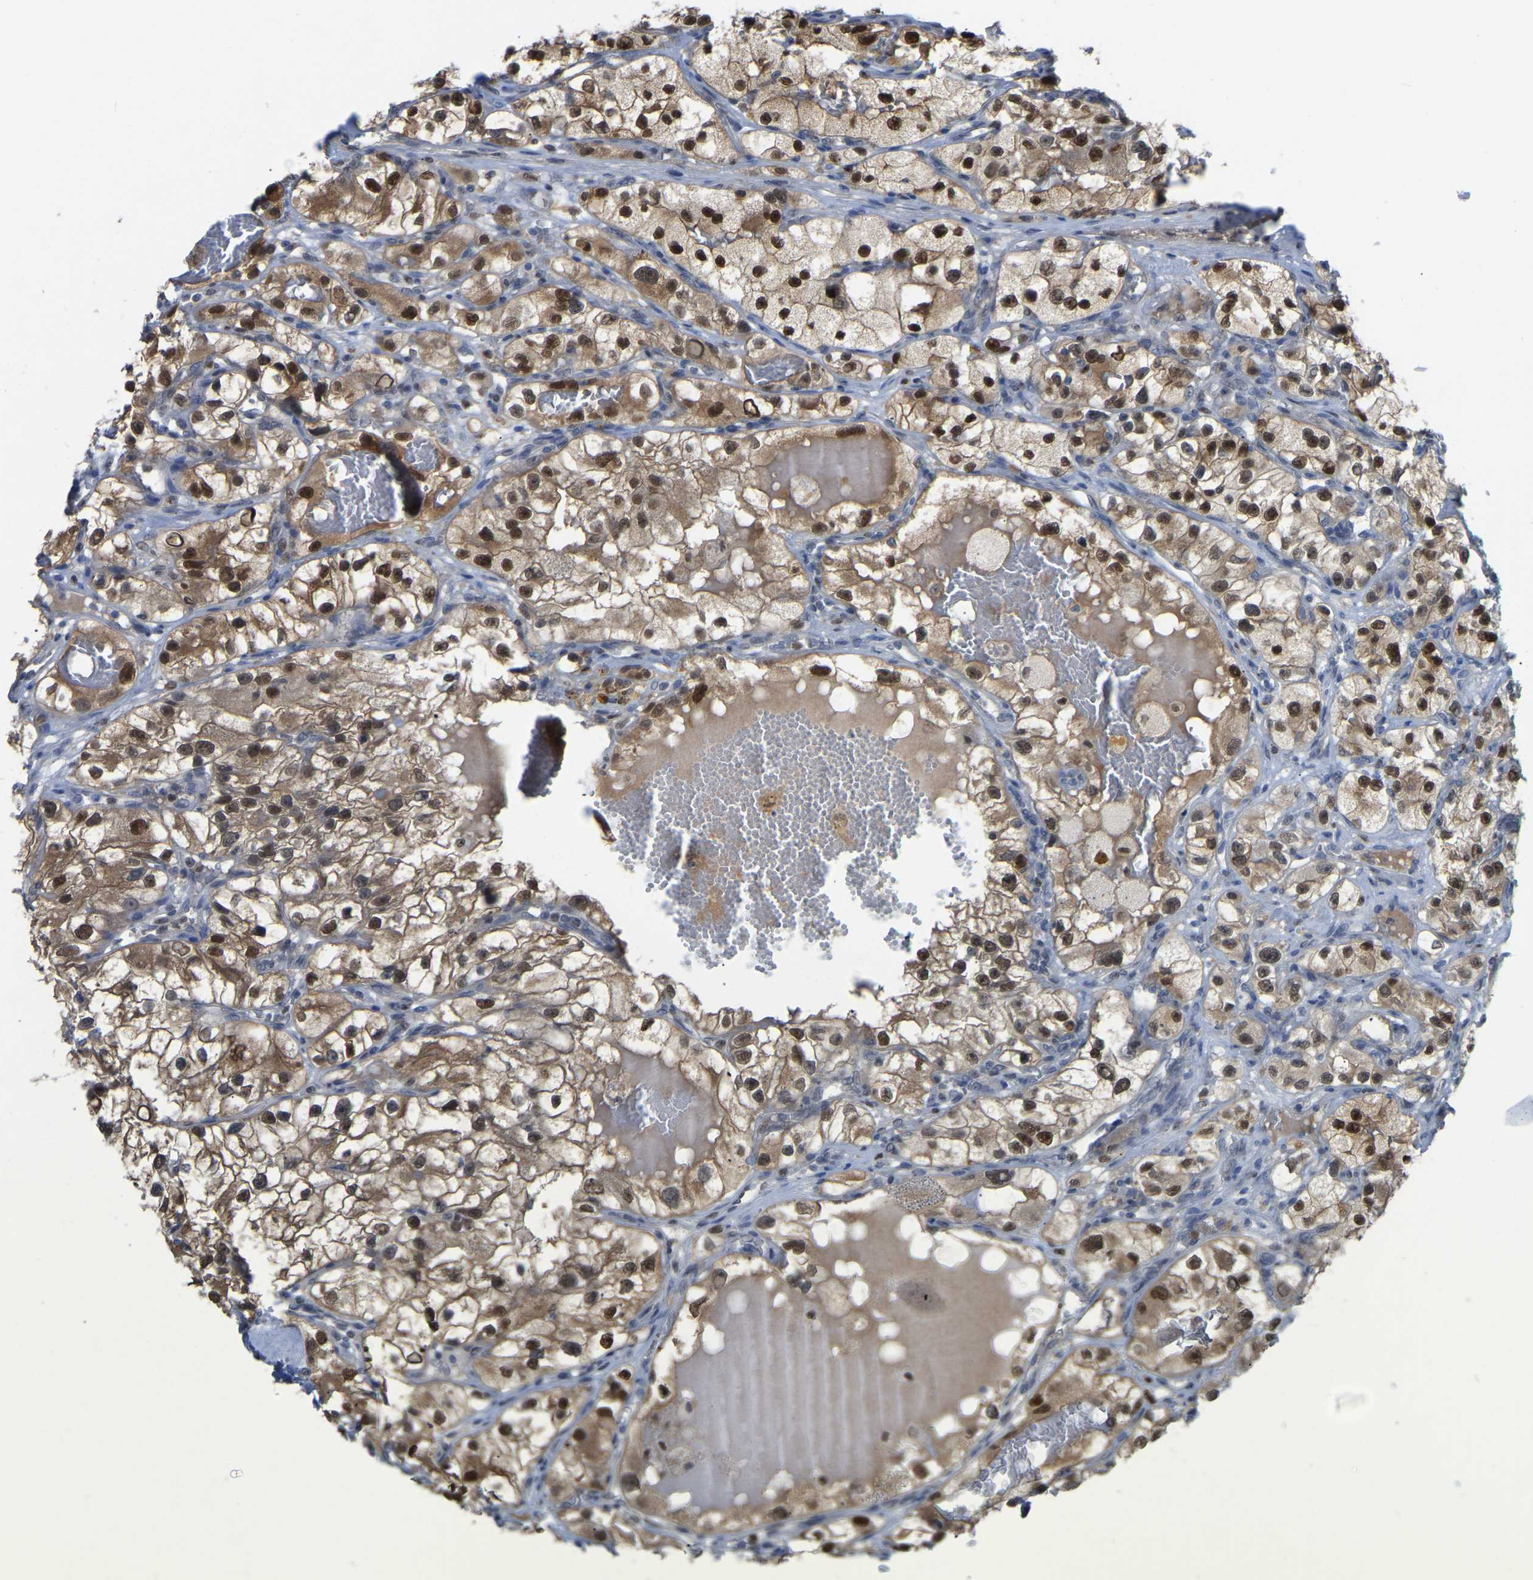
{"staining": {"intensity": "strong", "quantity": ">75%", "location": "cytoplasmic/membranous,nuclear"}, "tissue": "renal cancer", "cell_type": "Tumor cells", "image_type": "cancer", "snomed": [{"axis": "morphology", "description": "Adenocarcinoma, NOS"}, {"axis": "topography", "description": "Kidney"}], "caption": "Immunohistochemical staining of adenocarcinoma (renal) displays high levels of strong cytoplasmic/membranous and nuclear protein staining in about >75% of tumor cells.", "gene": "KLRG2", "patient": {"sex": "female", "age": 57}}